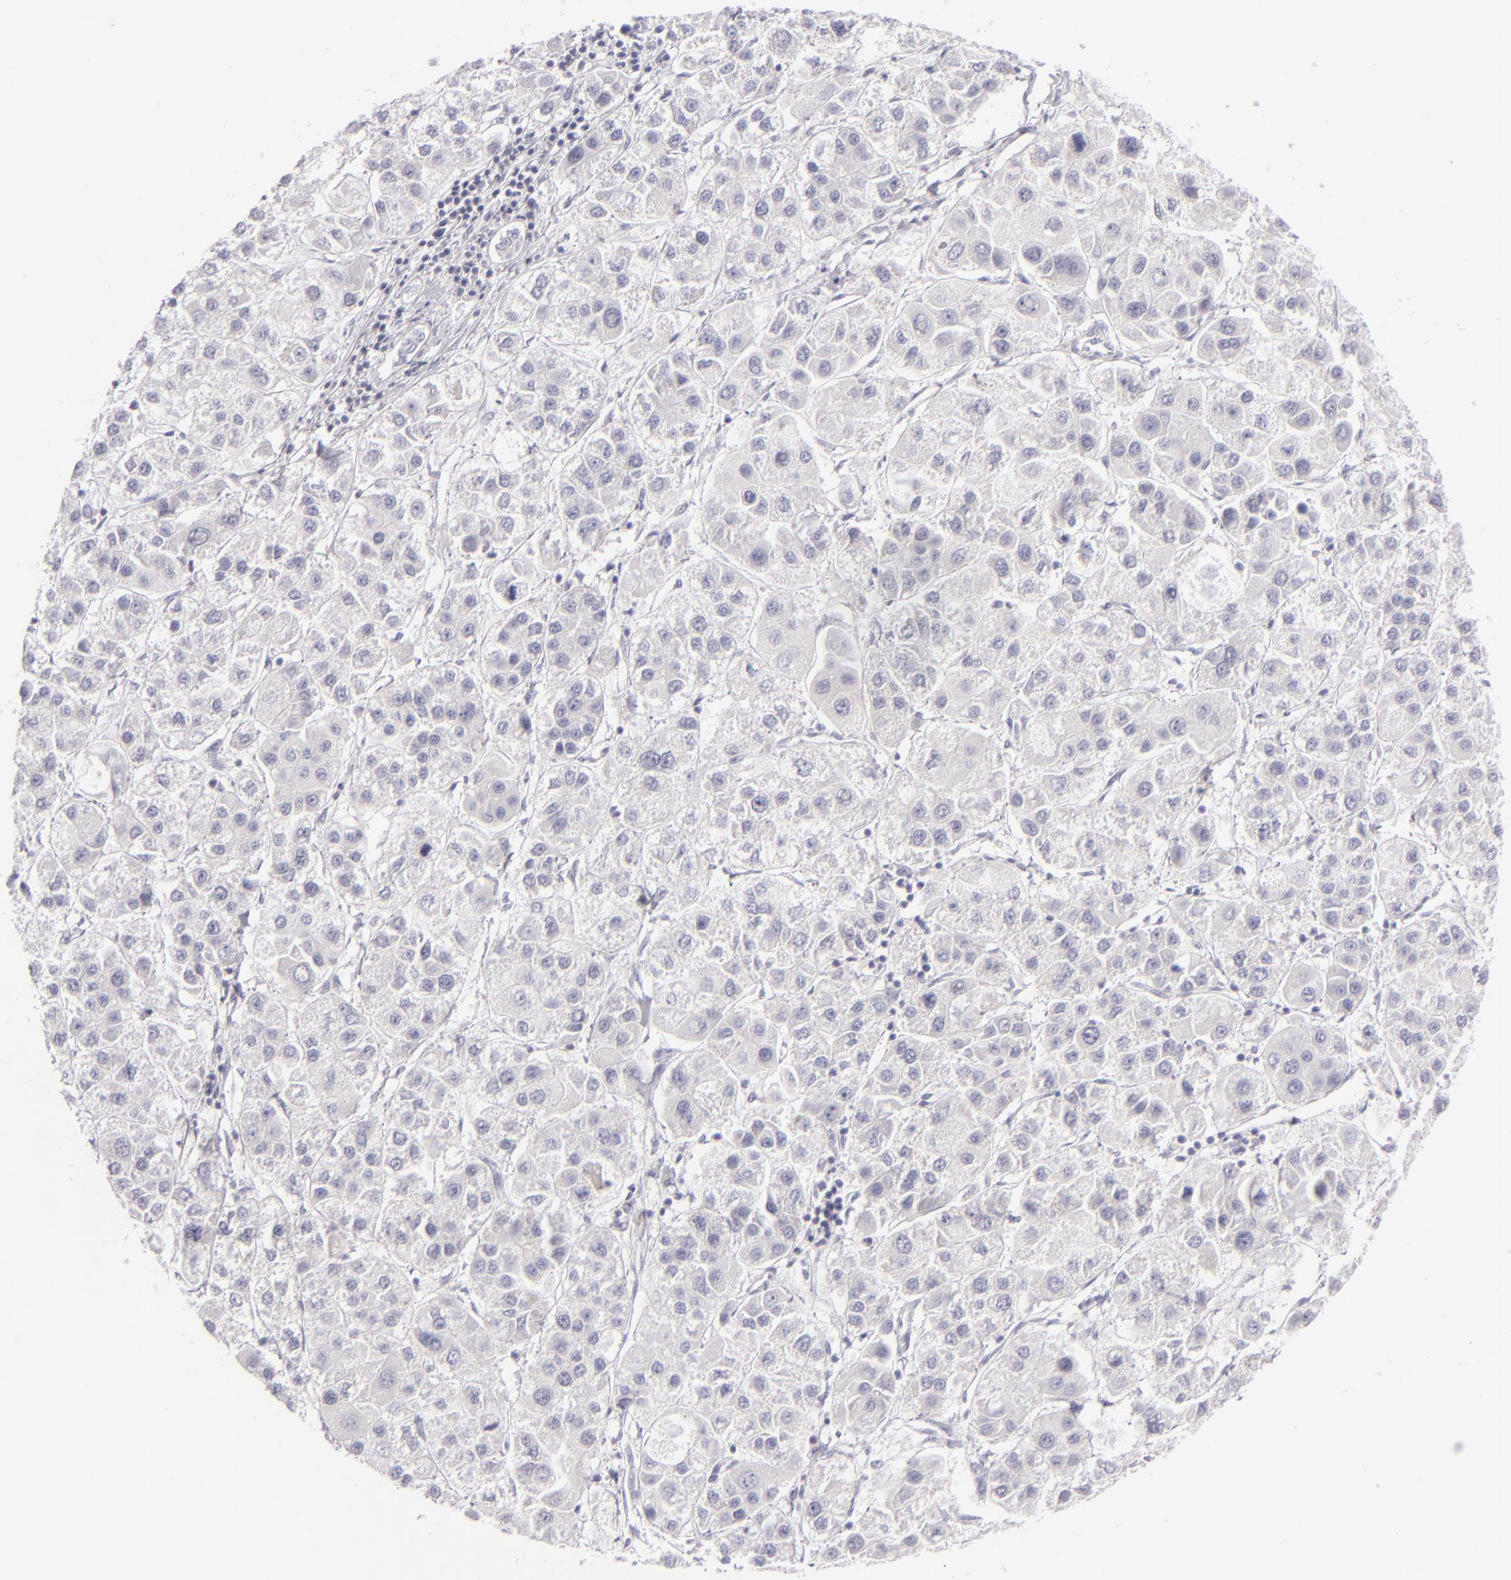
{"staining": {"intensity": "negative", "quantity": "none", "location": "none"}, "tissue": "liver cancer", "cell_type": "Tumor cells", "image_type": "cancer", "snomed": [{"axis": "morphology", "description": "Carcinoma, Hepatocellular, NOS"}, {"axis": "topography", "description": "Liver"}], "caption": "Photomicrograph shows no significant protein staining in tumor cells of hepatocellular carcinoma (liver).", "gene": "CDX2", "patient": {"sex": "female", "age": 85}}